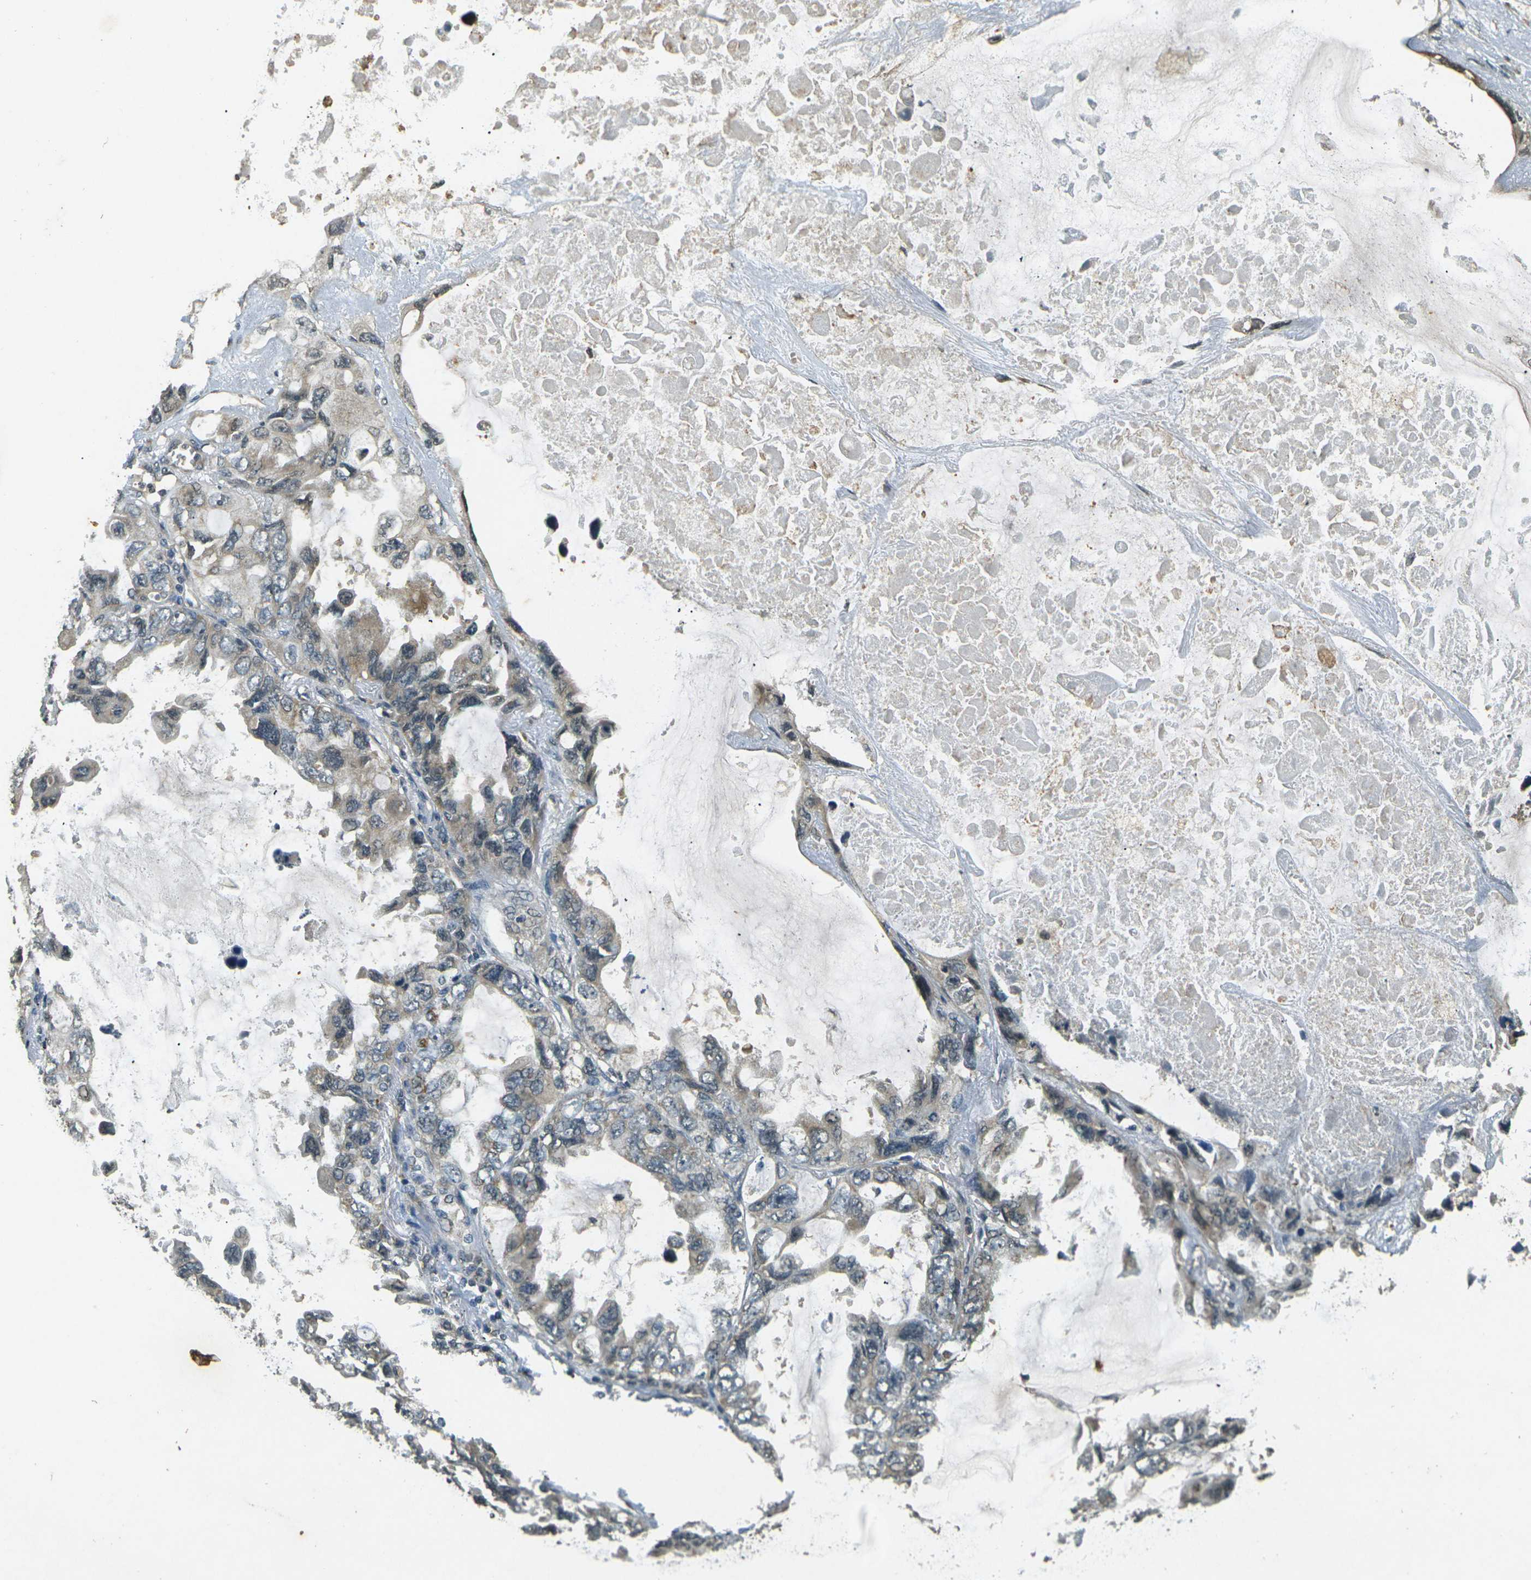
{"staining": {"intensity": "weak", "quantity": "<25%", "location": "cytoplasmic/membranous"}, "tissue": "lung cancer", "cell_type": "Tumor cells", "image_type": "cancer", "snomed": [{"axis": "morphology", "description": "Squamous cell carcinoma, NOS"}, {"axis": "topography", "description": "Lung"}], "caption": "Protein analysis of lung squamous cell carcinoma reveals no significant expression in tumor cells.", "gene": "PDE2A", "patient": {"sex": "female", "age": 73}}